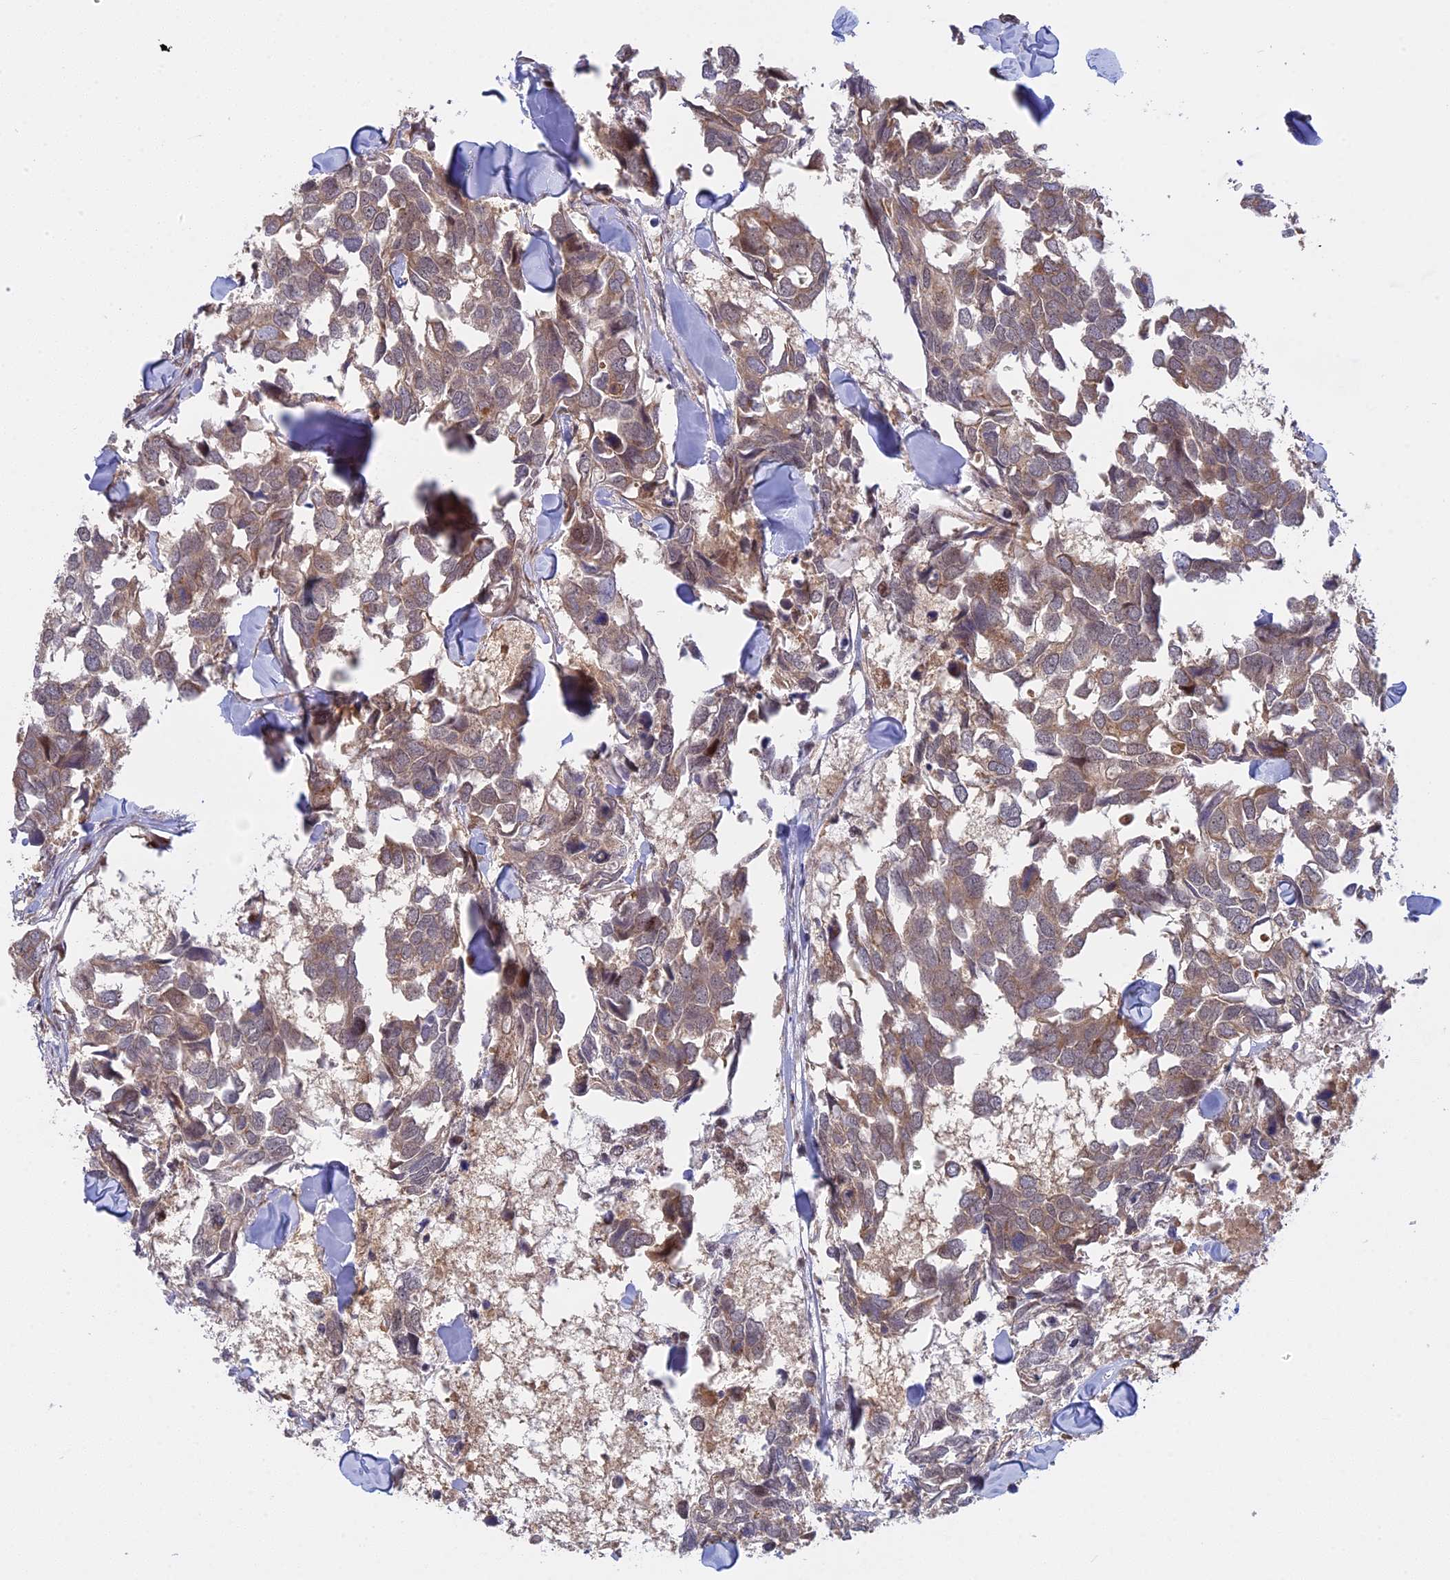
{"staining": {"intensity": "moderate", "quantity": "25%-75%", "location": "cytoplasmic/membranous"}, "tissue": "breast cancer", "cell_type": "Tumor cells", "image_type": "cancer", "snomed": [{"axis": "morphology", "description": "Duct carcinoma"}, {"axis": "topography", "description": "Breast"}], "caption": "Breast cancer (invasive ductal carcinoma) stained with a protein marker exhibits moderate staining in tumor cells.", "gene": "GSKIP", "patient": {"sex": "female", "age": 83}}